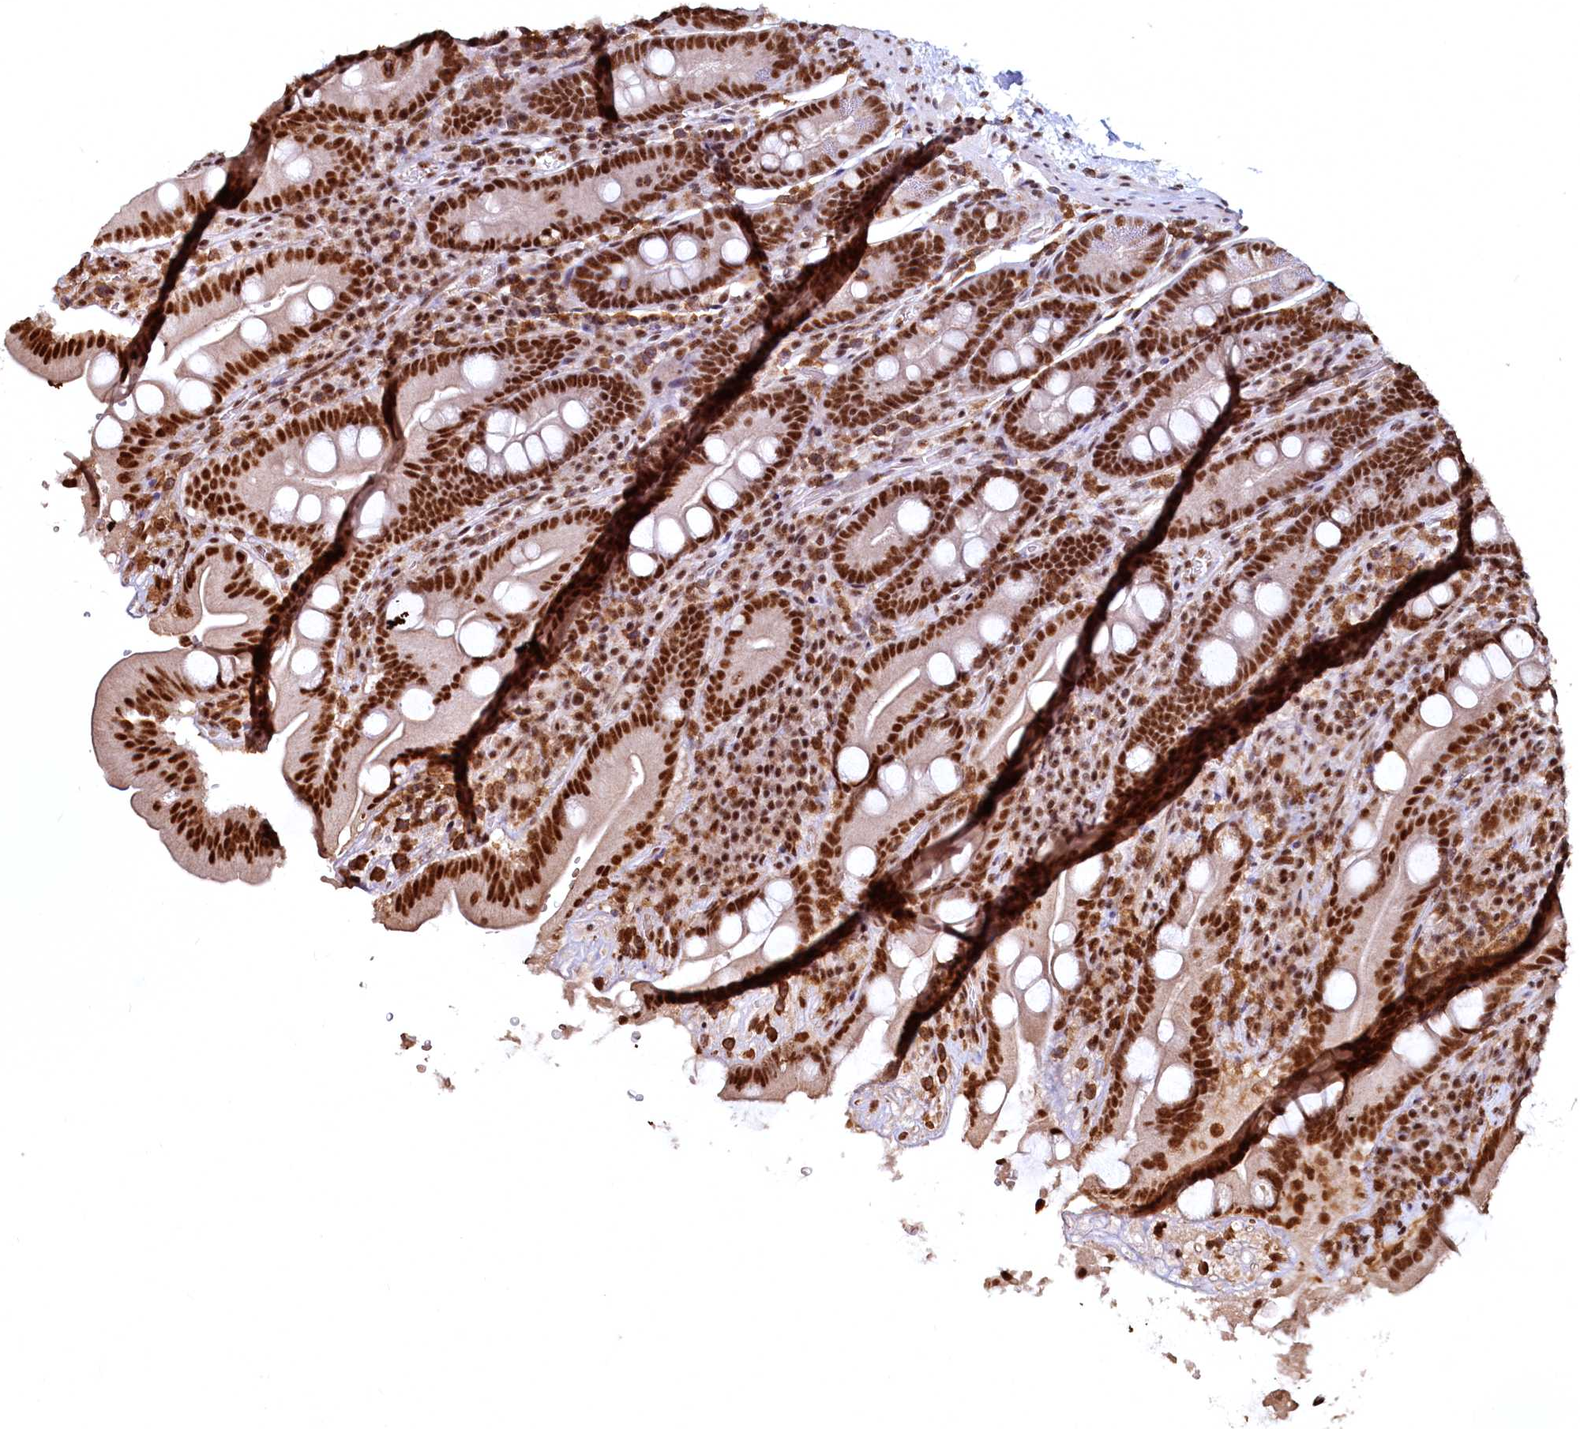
{"staining": {"intensity": "strong", "quantity": ">75%", "location": "cytoplasmic/membranous,nuclear"}, "tissue": "duodenum", "cell_type": "Glandular cells", "image_type": "normal", "snomed": [{"axis": "morphology", "description": "Normal tissue, NOS"}, {"axis": "topography", "description": "Duodenum"}], "caption": "This photomicrograph demonstrates immunohistochemistry (IHC) staining of normal human duodenum, with high strong cytoplasmic/membranous,nuclear positivity in approximately >75% of glandular cells.", "gene": "RSRC2", "patient": {"sex": "male", "age": 35}}